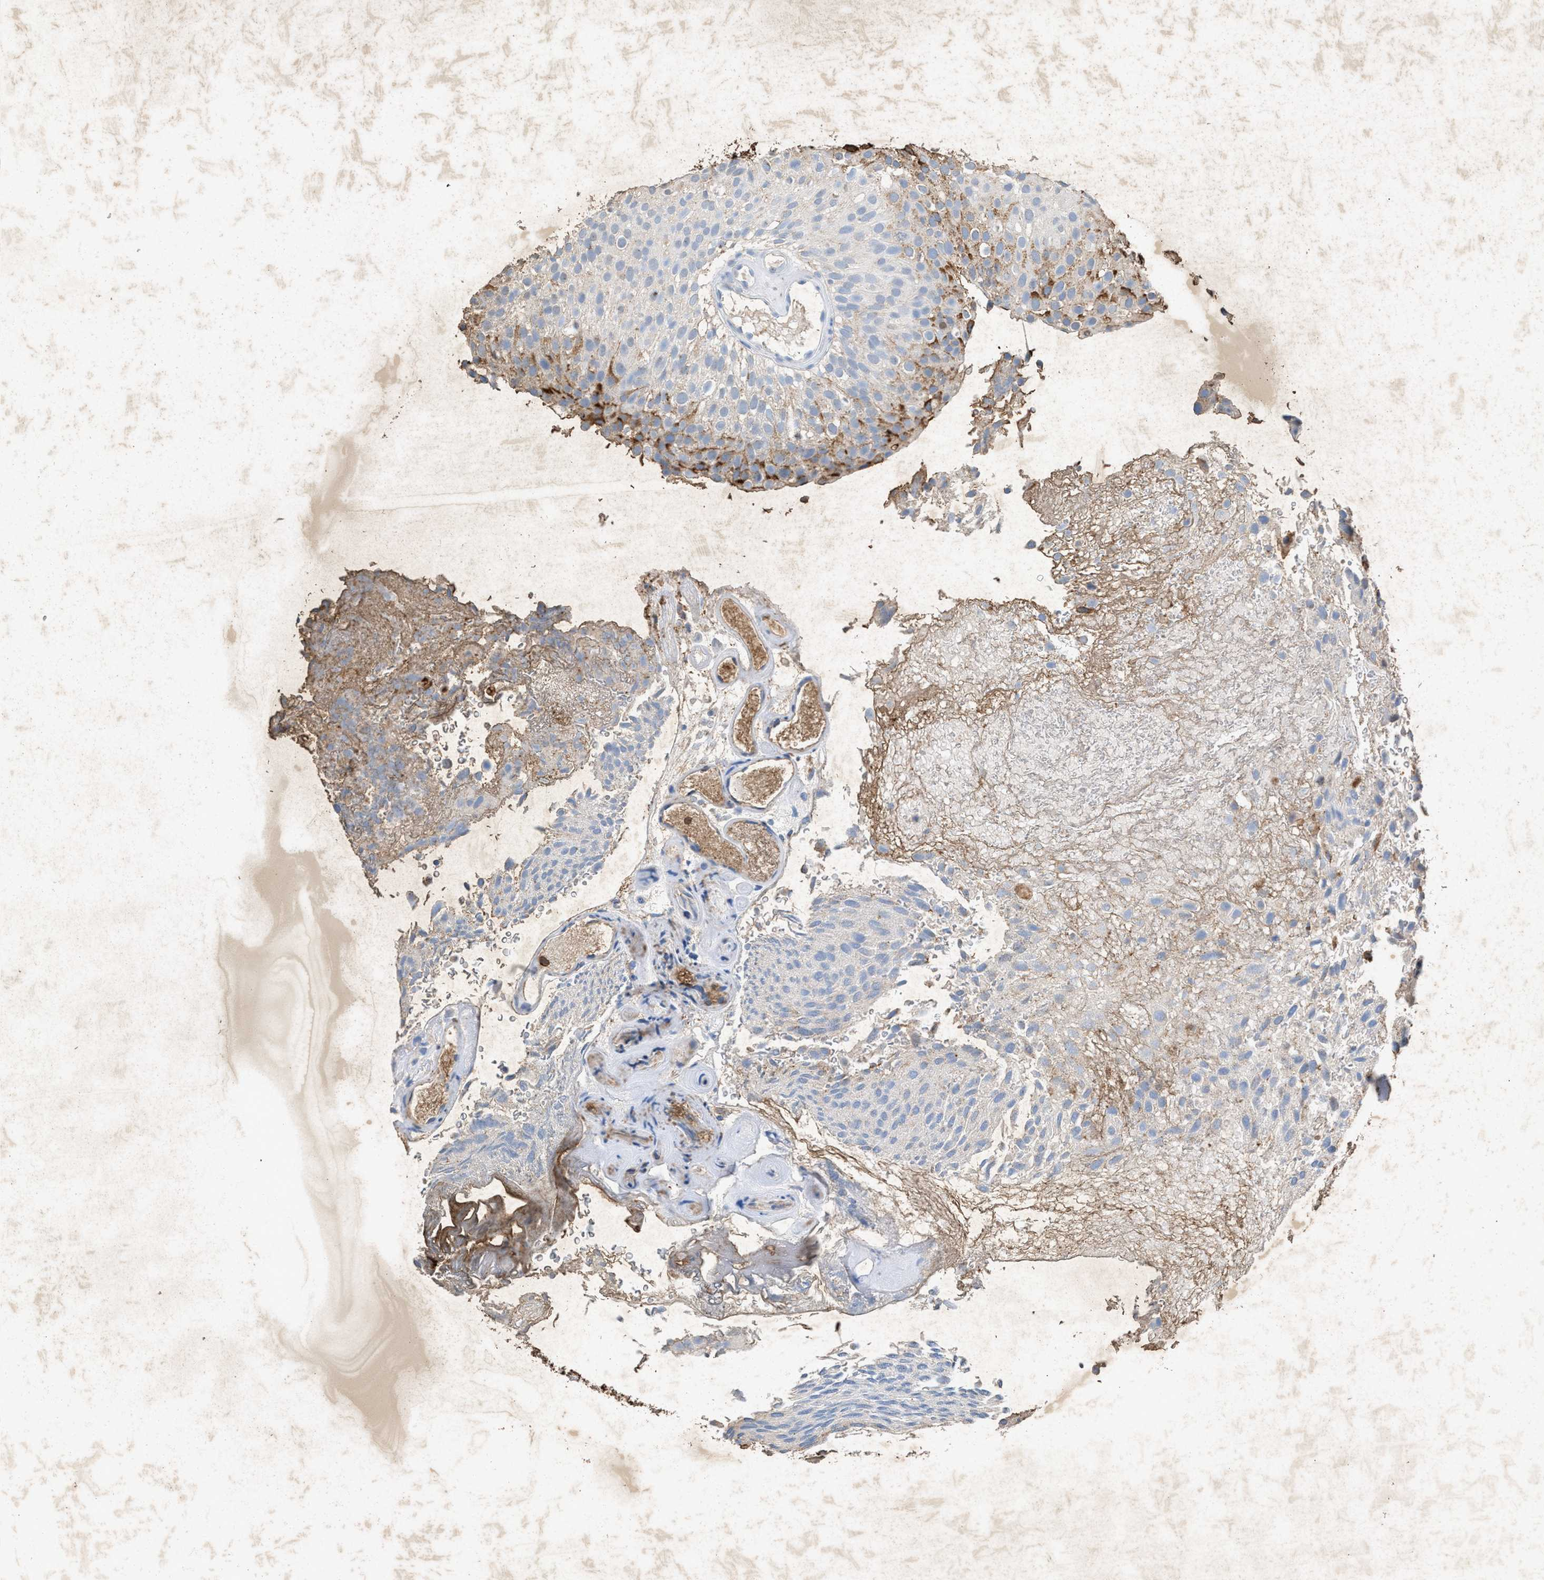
{"staining": {"intensity": "moderate", "quantity": "<25%", "location": "cytoplasmic/membranous"}, "tissue": "urothelial cancer", "cell_type": "Tumor cells", "image_type": "cancer", "snomed": [{"axis": "morphology", "description": "Urothelial carcinoma, Low grade"}, {"axis": "topography", "description": "Urinary bladder"}], "caption": "Urothelial carcinoma (low-grade) tissue shows moderate cytoplasmic/membranous expression in about <25% of tumor cells", "gene": "LTB4R2", "patient": {"sex": "male", "age": 78}}